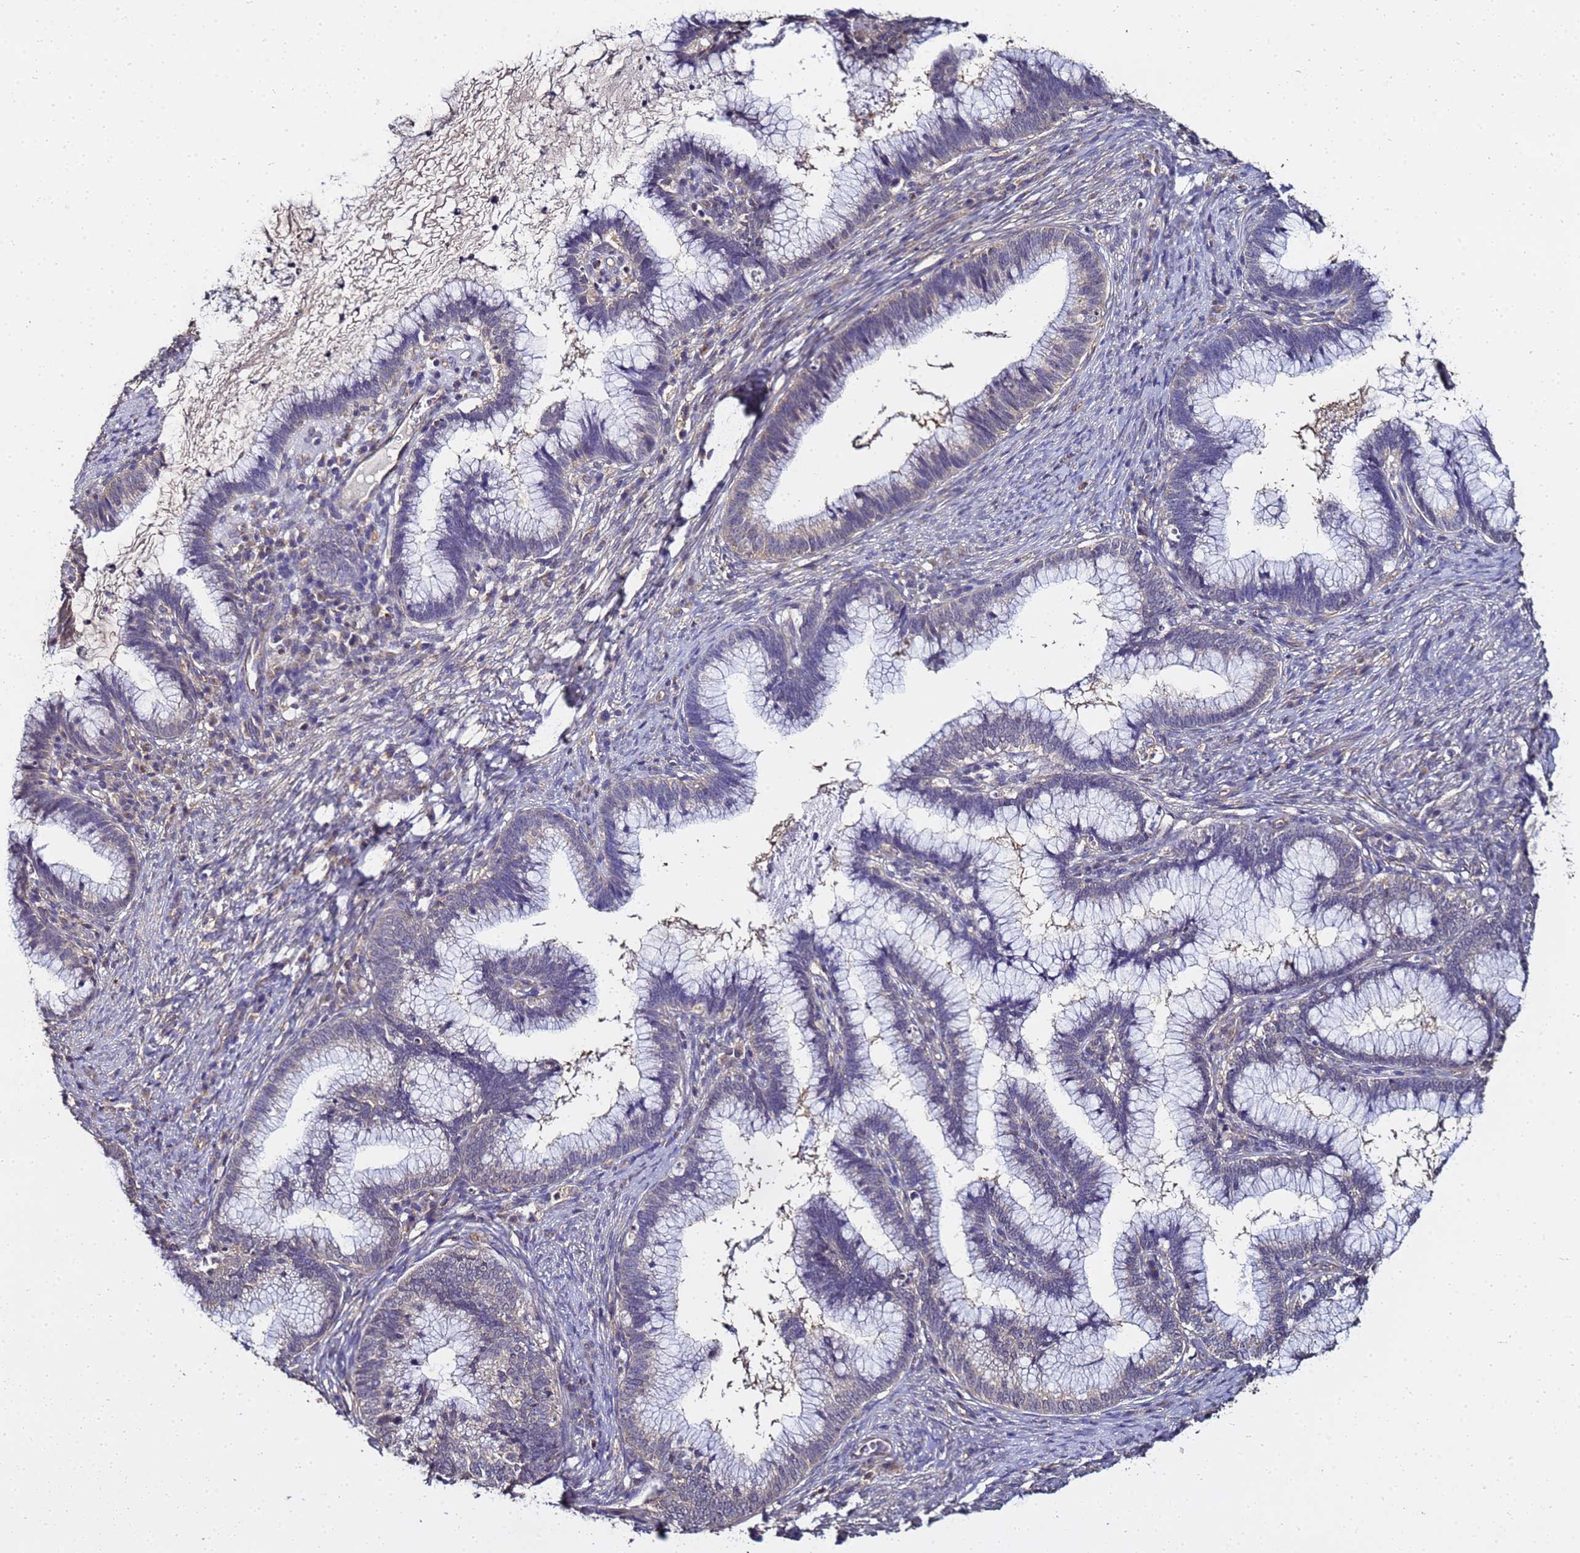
{"staining": {"intensity": "negative", "quantity": "none", "location": "none"}, "tissue": "cervical cancer", "cell_type": "Tumor cells", "image_type": "cancer", "snomed": [{"axis": "morphology", "description": "Adenocarcinoma, NOS"}, {"axis": "topography", "description": "Cervix"}], "caption": "Tumor cells are negative for protein expression in human cervical cancer (adenocarcinoma).", "gene": "ENOPH1", "patient": {"sex": "female", "age": 36}}